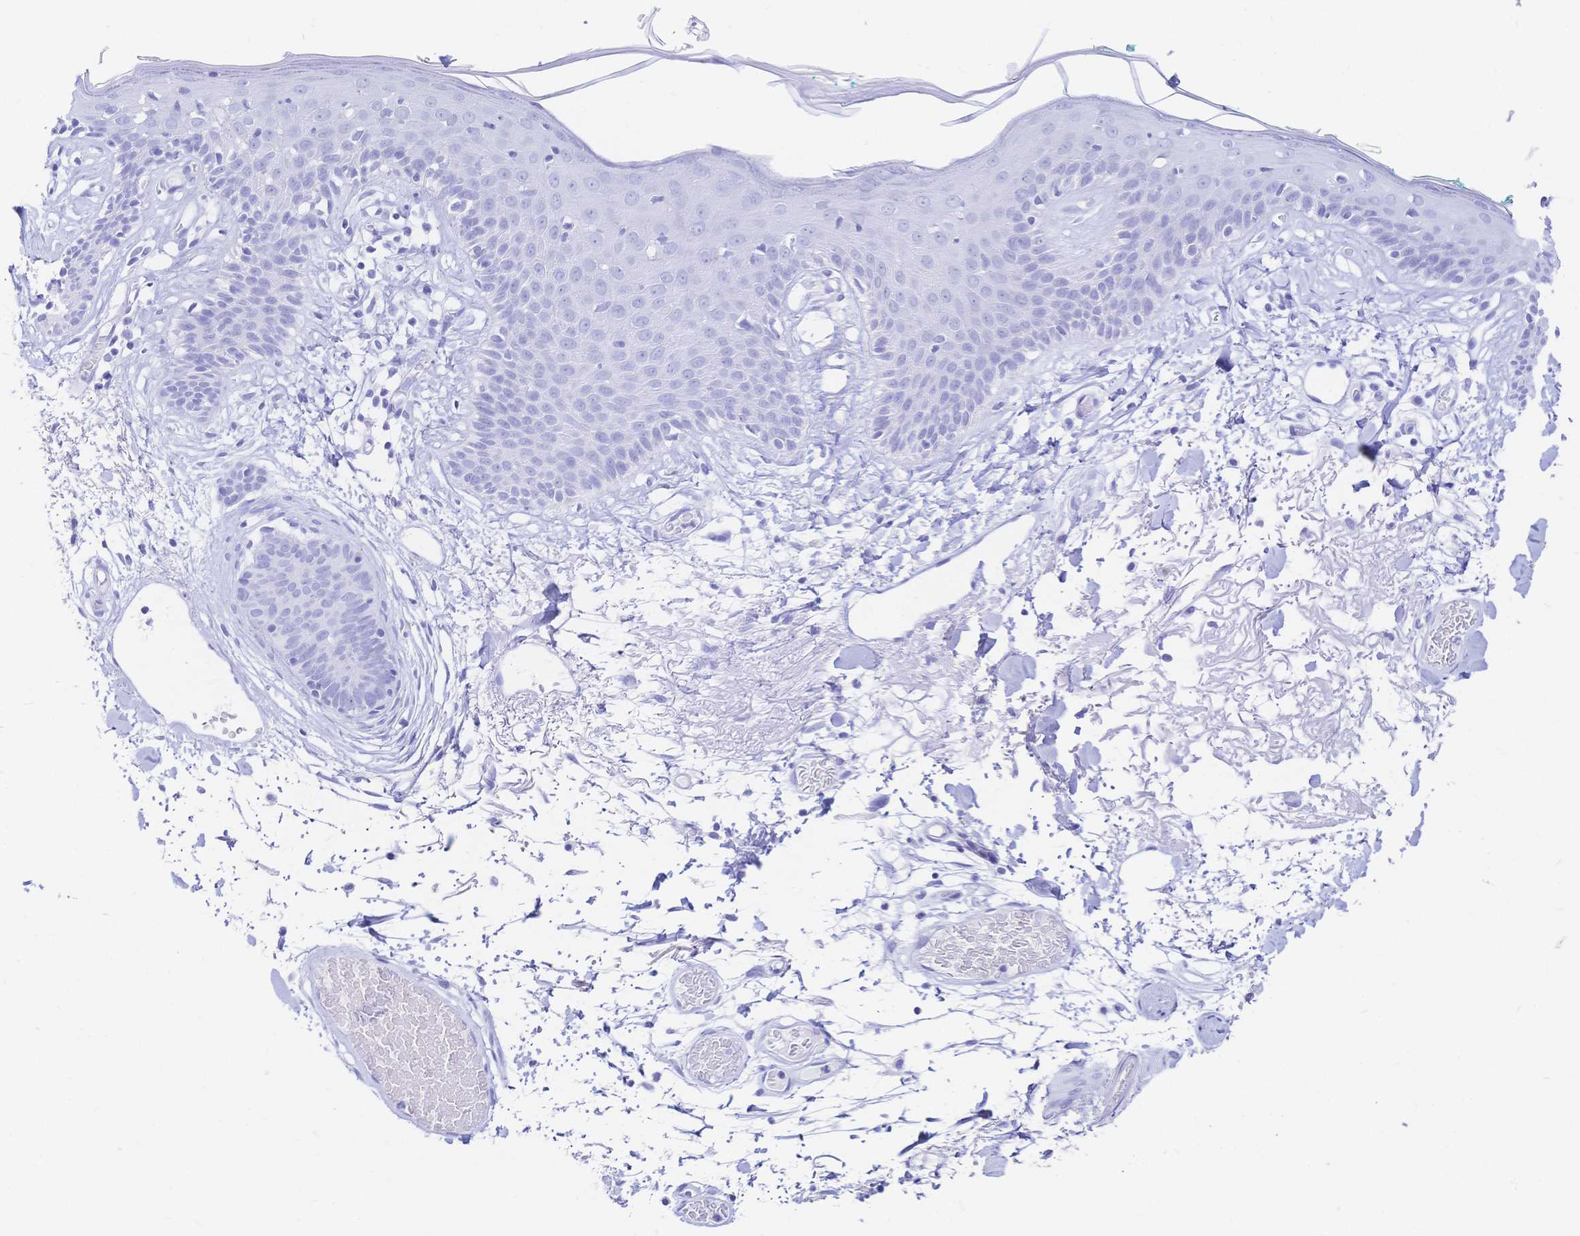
{"staining": {"intensity": "negative", "quantity": "none", "location": "none"}, "tissue": "skin", "cell_type": "Fibroblasts", "image_type": "normal", "snomed": [{"axis": "morphology", "description": "Normal tissue, NOS"}, {"axis": "topography", "description": "Skin"}], "caption": "IHC photomicrograph of unremarkable skin: skin stained with DAB shows no significant protein staining in fibroblasts.", "gene": "UMOD", "patient": {"sex": "male", "age": 79}}